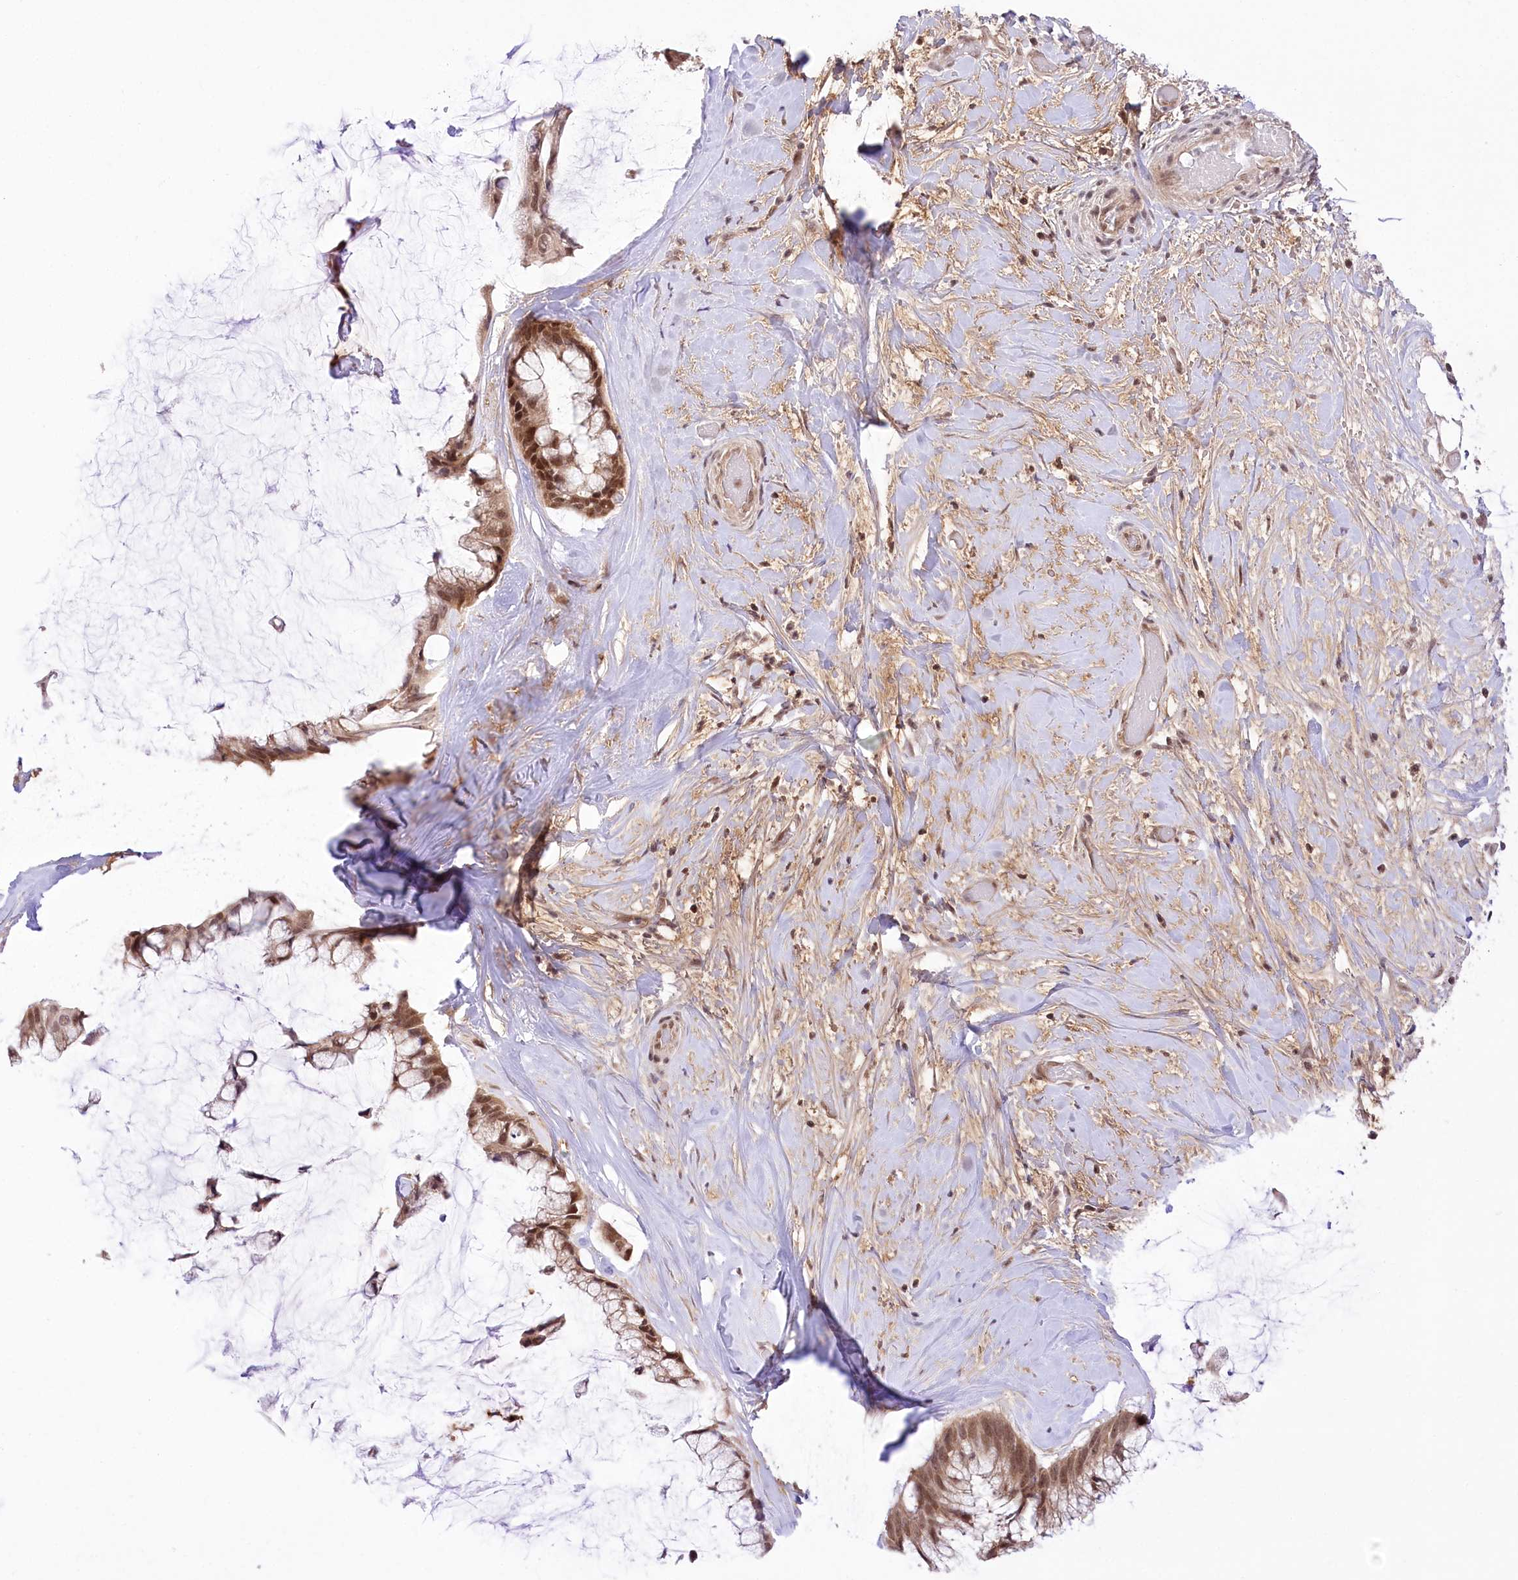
{"staining": {"intensity": "moderate", "quantity": ">75%", "location": "cytoplasmic/membranous,nuclear"}, "tissue": "ovarian cancer", "cell_type": "Tumor cells", "image_type": "cancer", "snomed": [{"axis": "morphology", "description": "Cystadenocarcinoma, mucinous, NOS"}, {"axis": "topography", "description": "Ovary"}], "caption": "Moderate cytoplasmic/membranous and nuclear staining is present in approximately >75% of tumor cells in ovarian cancer (mucinous cystadenocarcinoma). (Stains: DAB (3,3'-diaminobenzidine) in brown, nuclei in blue, Microscopy: brightfield microscopy at high magnification).", "gene": "ZMAT2", "patient": {"sex": "female", "age": 39}}